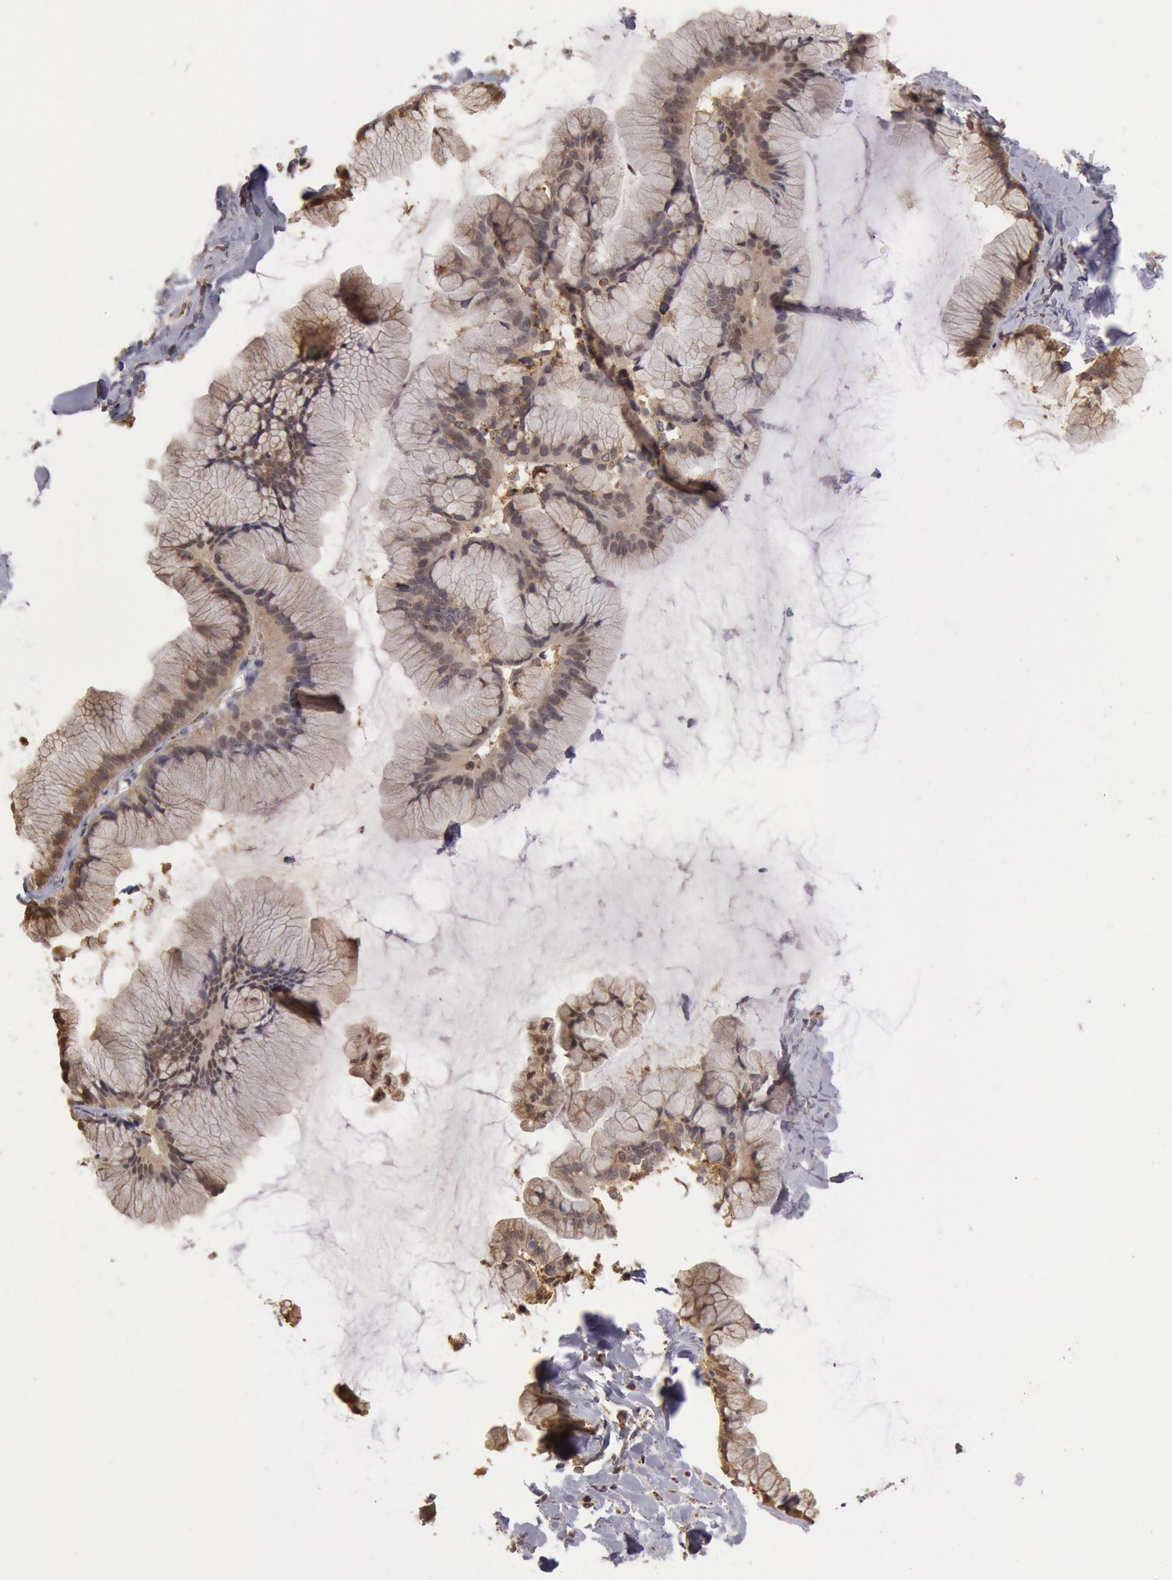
{"staining": {"intensity": "weak", "quantity": ">75%", "location": "cytoplasmic/membranous"}, "tissue": "ovarian cancer", "cell_type": "Tumor cells", "image_type": "cancer", "snomed": [{"axis": "morphology", "description": "Cystadenocarcinoma, mucinous, NOS"}, {"axis": "topography", "description": "Ovary"}], "caption": "Brown immunohistochemical staining in human ovarian cancer reveals weak cytoplasmic/membranous expression in about >75% of tumor cells.", "gene": "ERP44", "patient": {"sex": "female", "age": 41}}